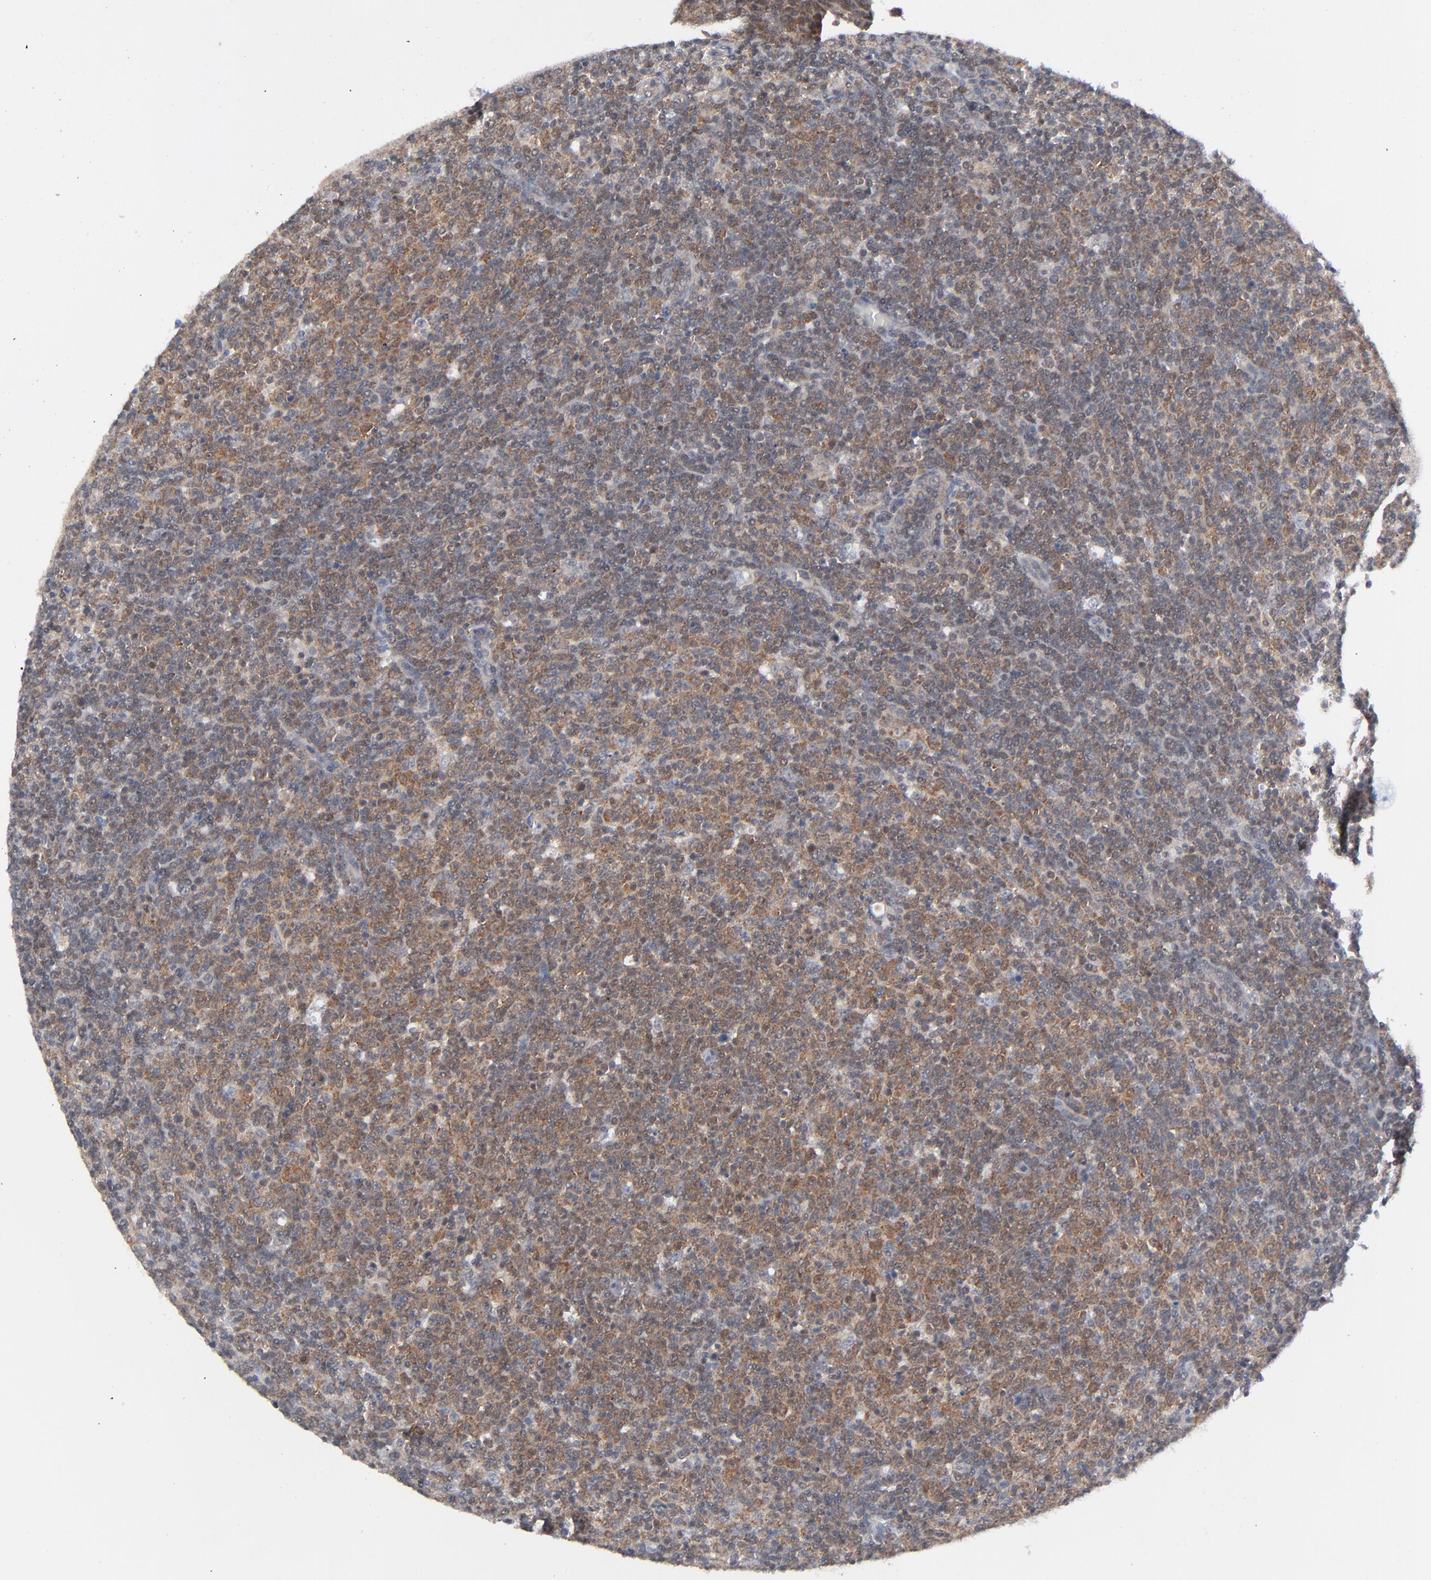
{"staining": {"intensity": "moderate", "quantity": ">75%", "location": "cytoplasmic/membranous,nuclear"}, "tissue": "lymphoma", "cell_type": "Tumor cells", "image_type": "cancer", "snomed": [{"axis": "morphology", "description": "Malignant lymphoma, non-Hodgkin's type, Low grade"}, {"axis": "topography", "description": "Lymph node"}], "caption": "Protein expression analysis of human lymphoma reveals moderate cytoplasmic/membranous and nuclear staining in about >75% of tumor cells. (Stains: DAB (3,3'-diaminobenzidine) in brown, nuclei in blue, Microscopy: brightfield microscopy at high magnification).", "gene": "RPS6KB1", "patient": {"sex": "male", "age": 70}}